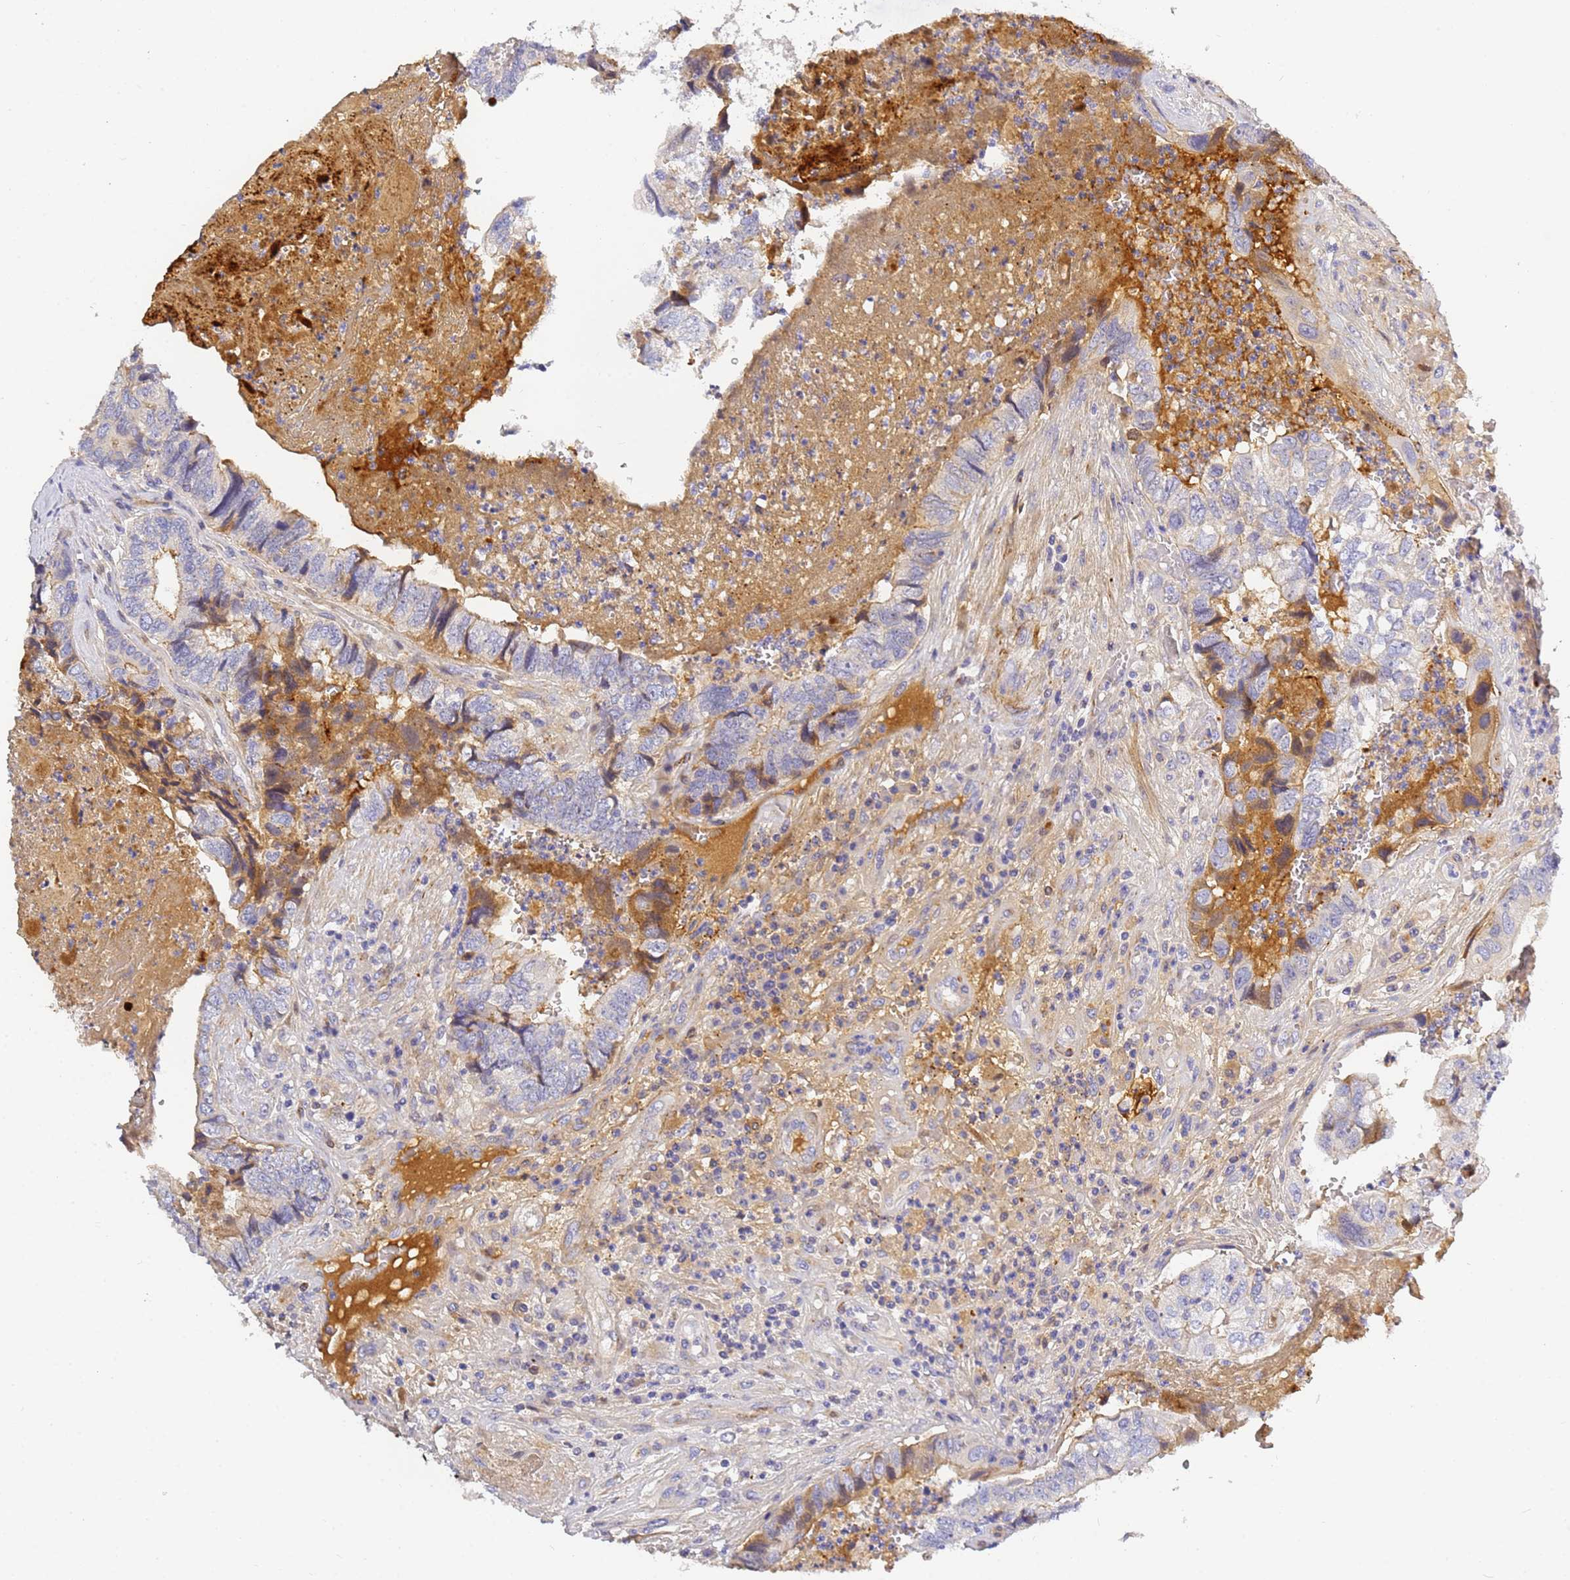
{"staining": {"intensity": "negative", "quantity": "none", "location": "none"}, "tissue": "colorectal cancer", "cell_type": "Tumor cells", "image_type": "cancer", "snomed": [{"axis": "morphology", "description": "Adenocarcinoma, NOS"}, {"axis": "topography", "description": "Colon"}], "caption": "Protein analysis of adenocarcinoma (colorectal) demonstrates no significant expression in tumor cells.", "gene": "CFH", "patient": {"sex": "female", "age": 67}}